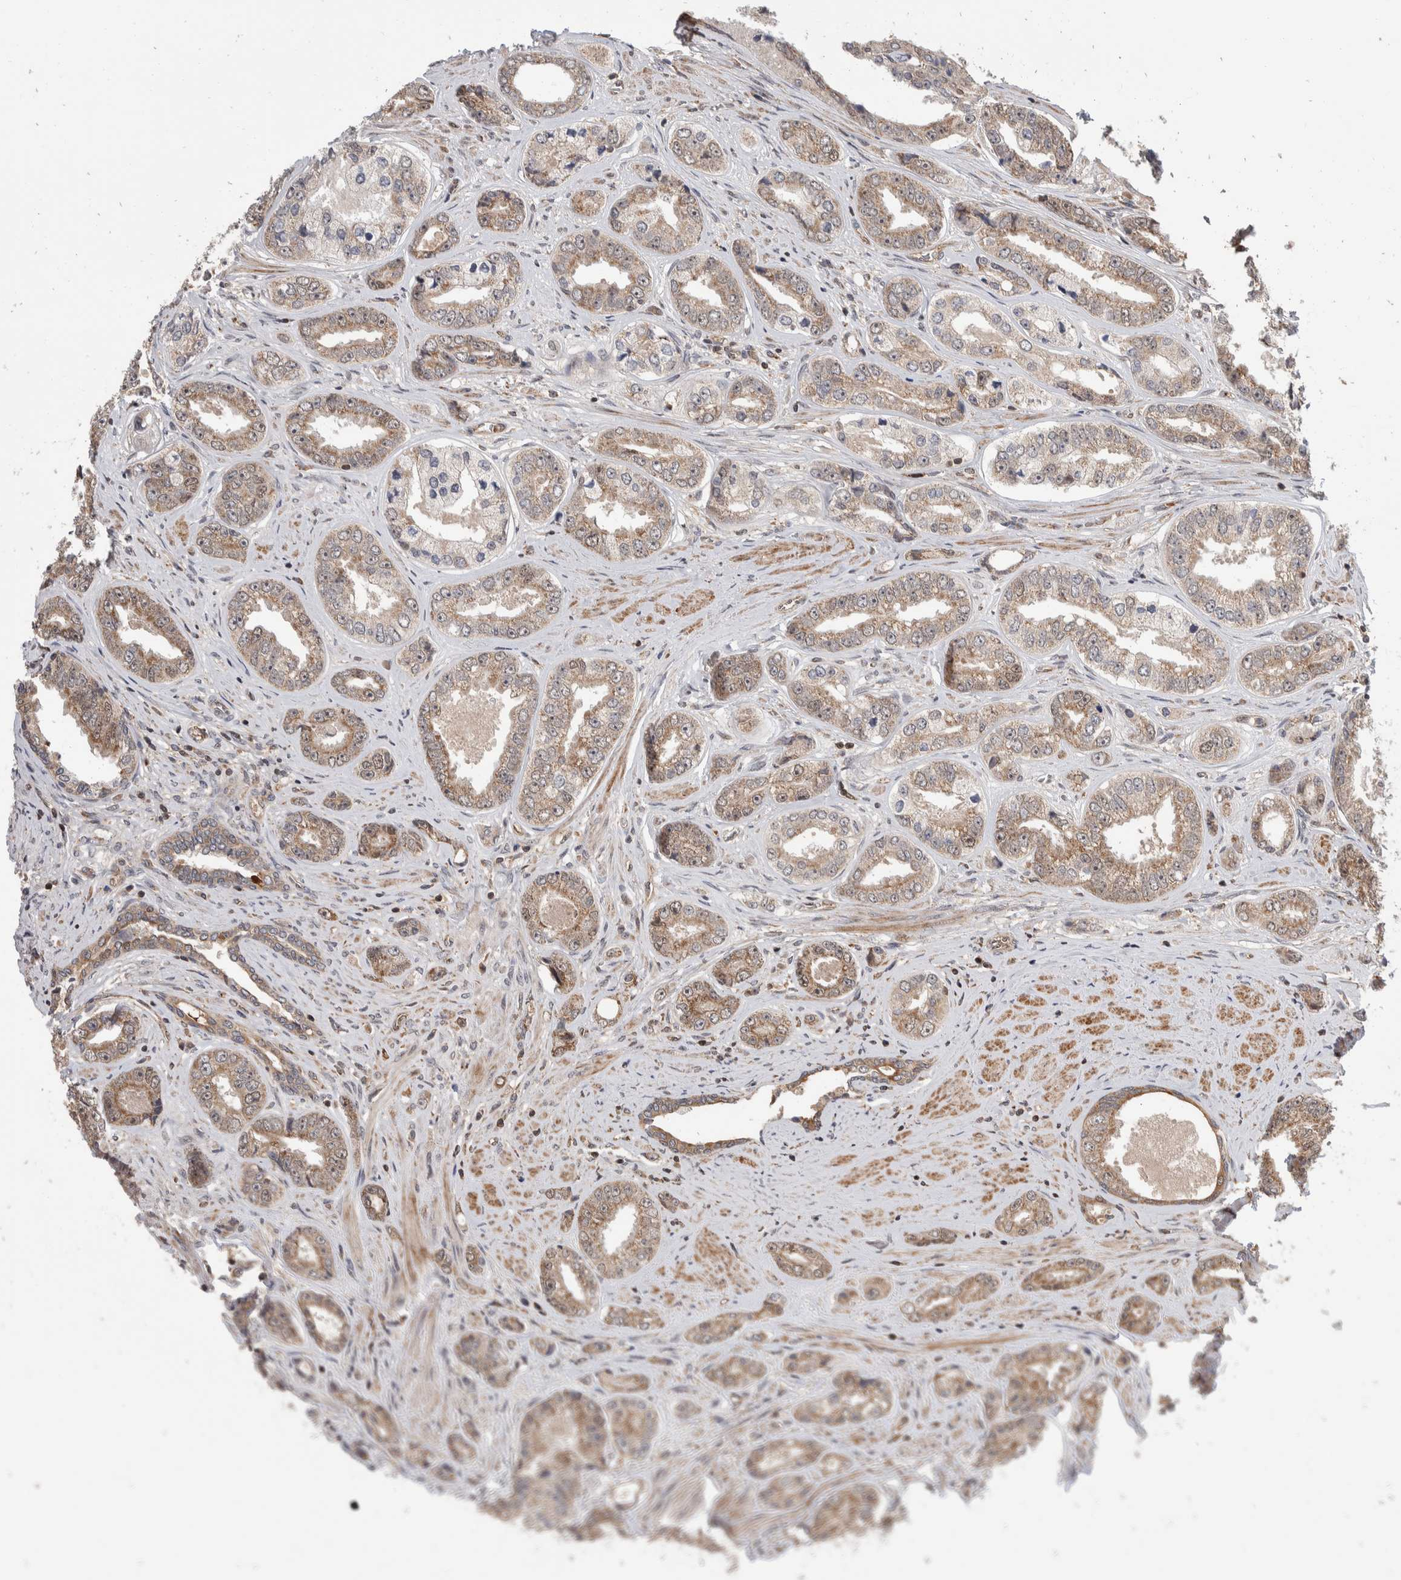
{"staining": {"intensity": "weak", "quantity": ">75%", "location": "cytoplasmic/membranous"}, "tissue": "prostate cancer", "cell_type": "Tumor cells", "image_type": "cancer", "snomed": [{"axis": "morphology", "description": "Adenocarcinoma, High grade"}, {"axis": "topography", "description": "Prostate"}], "caption": "The histopathology image displays a brown stain indicating the presence of a protein in the cytoplasmic/membranous of tumor cells in adenocarcinoma (high-grade) (prostate). Nuclei are stained in blue.", "gene": "ABHD11", "patient": {"sex": "male", "age": 61}}